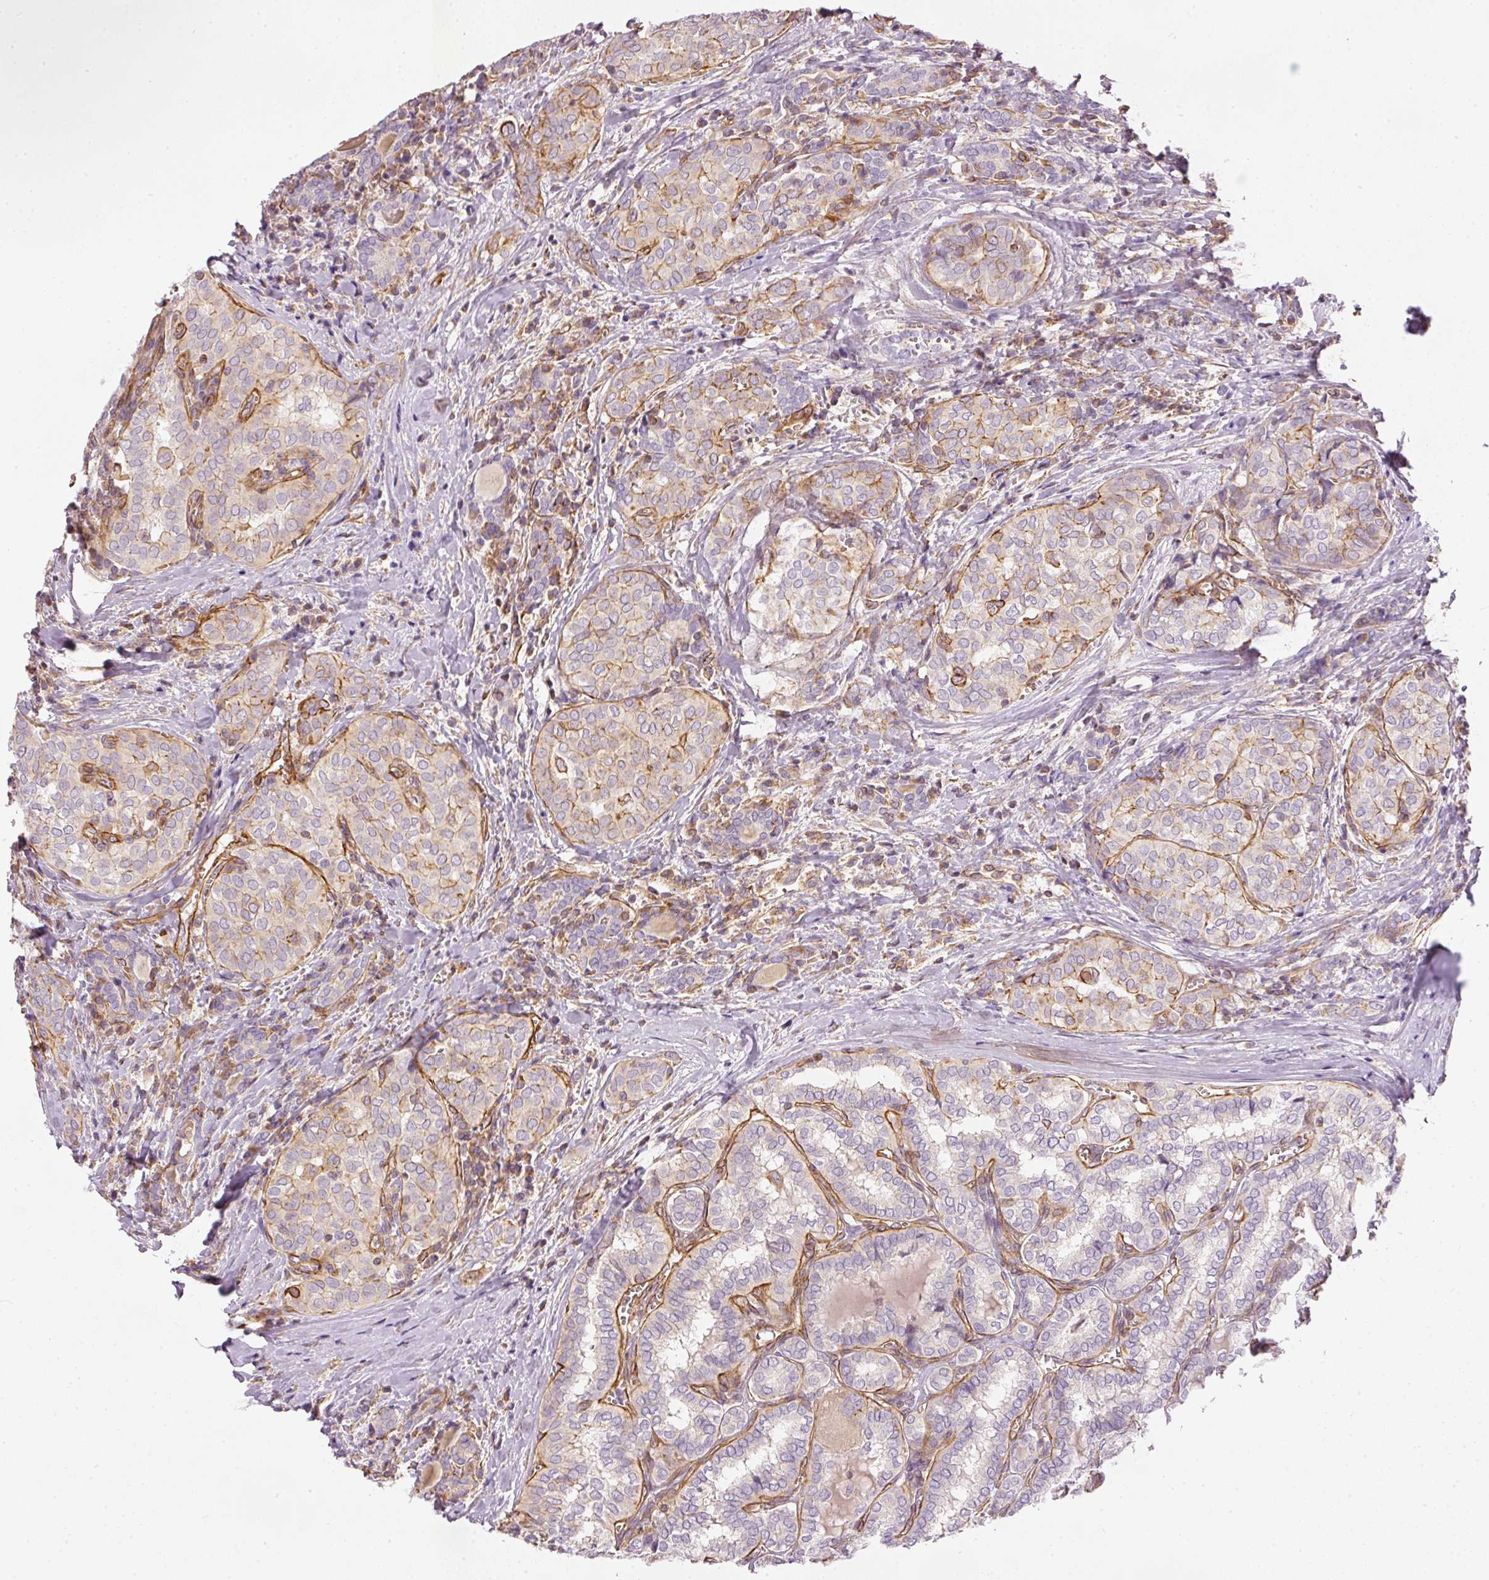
{"staining": {"intensity": "weak", "quantity": "<25%", "location": "cytoplasmic/membranous"}, "tissue": "thyroid cancer", "cell_type": "Tumor cells", "image_type": "cancer", "snomed": [{"axis": "morphology", "description": "Papillary adenocarcinoma, NOS"}, {"axis": "topography", "description": "Thyroid gland"}], "caption": "Tumor cells show no significant positivity in thyroid papillary adenocarcinoma.", "gene": "OSR2", "patient": {"sex": "female", "age": 30}}